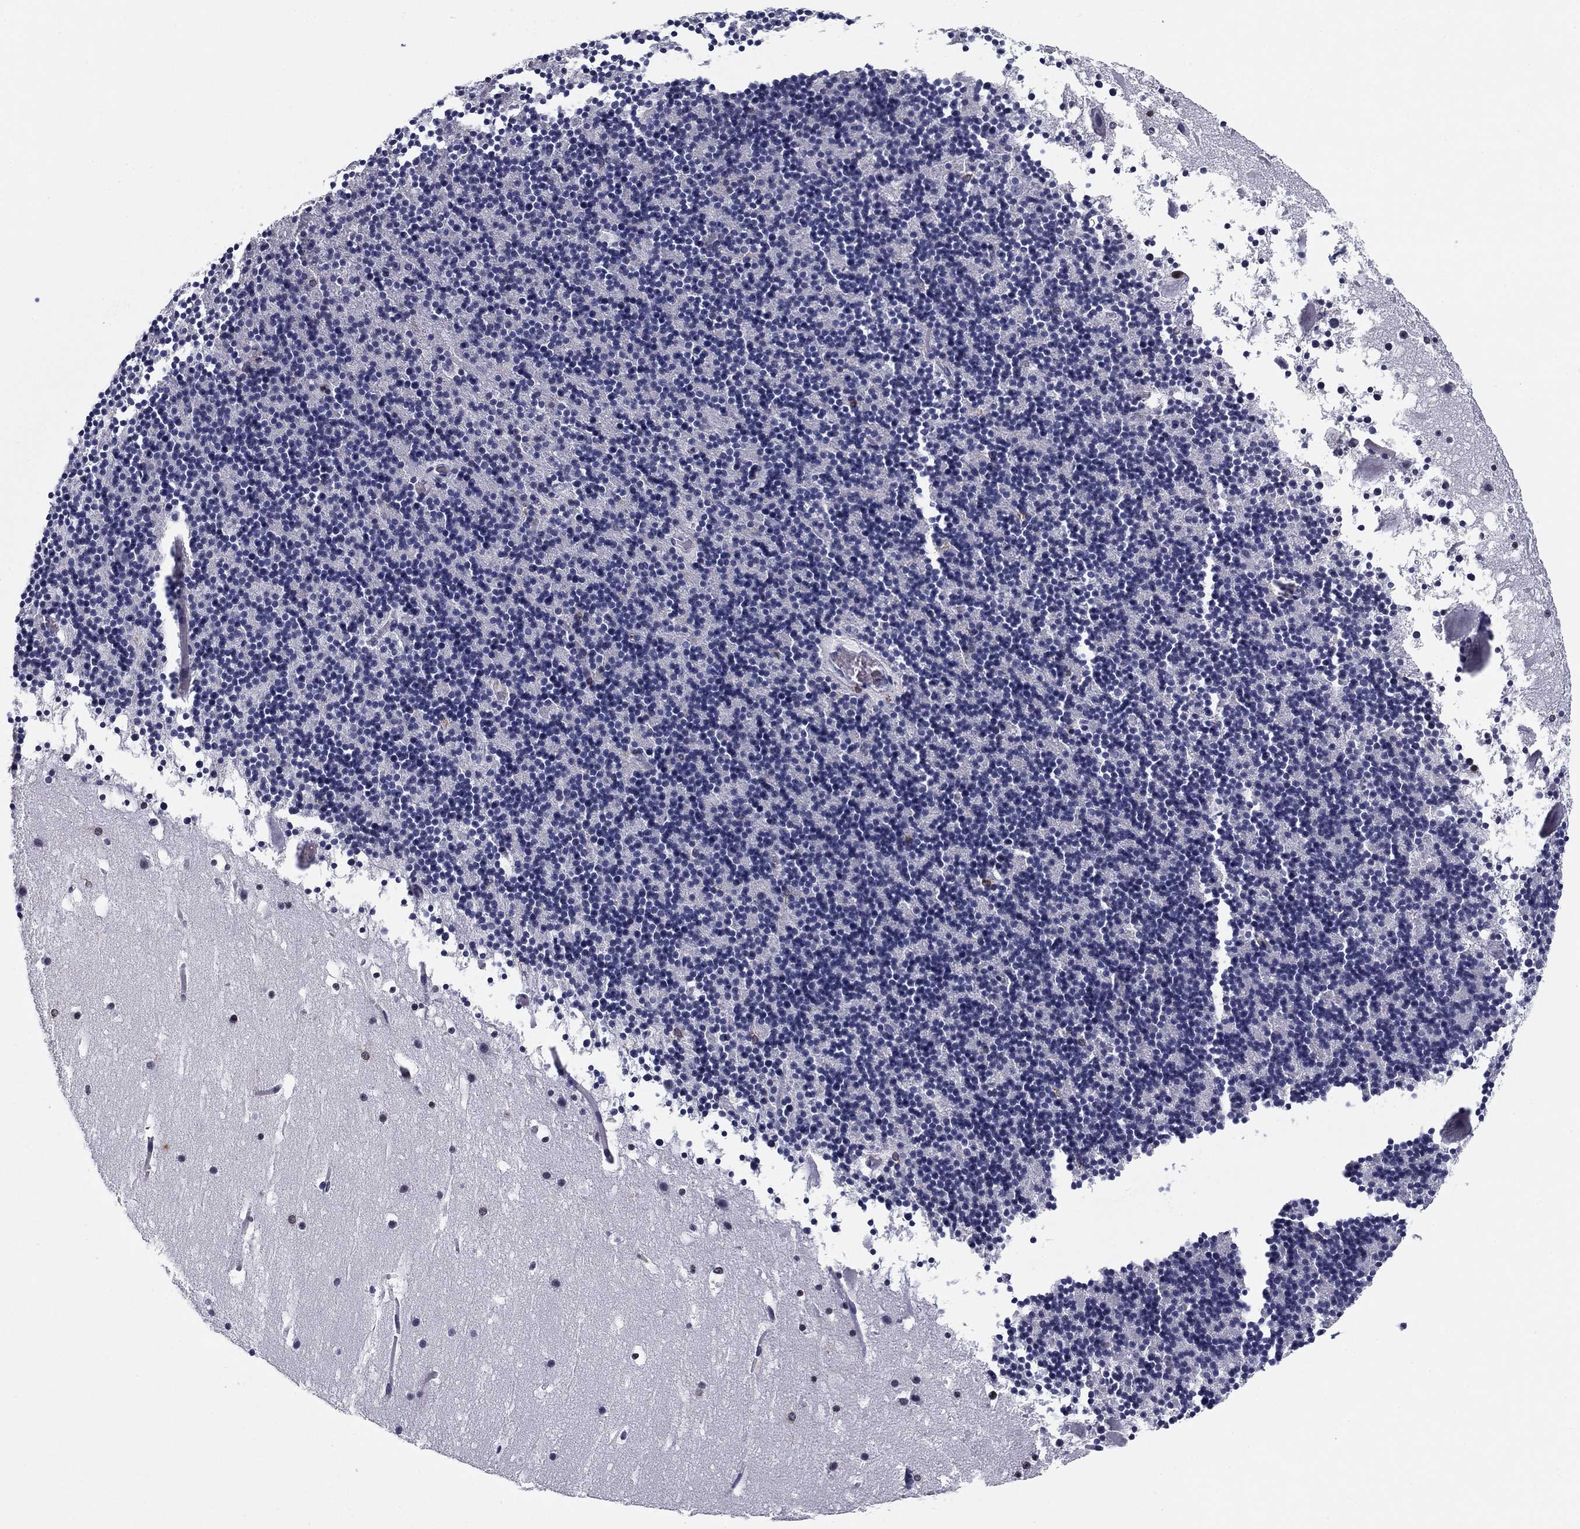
{"staining": {"intensity": "negative", "quantity": "none", "location": "none"}, "tissue": "cerebellum", "cell_type": "Cells in granular layer", "image_type": "normal", "snomed": [{"axis": "morphology", "description": "Normal tissue, NOS"}, {"axis": "topography", "description": "Cerebellum"}], "caption": "Protein analysis of unremarkable cerebellum shows no significant staining in cells in granular layer. Brightfield microscopy of immunohistochemistry stained with DAB (3,3'-diaminobenzidine) (brown) and hematoxylin (blue), captured at high magnification.", "gene": "ARHGAP27", "patient": {"sex": "male", "age": 37}}